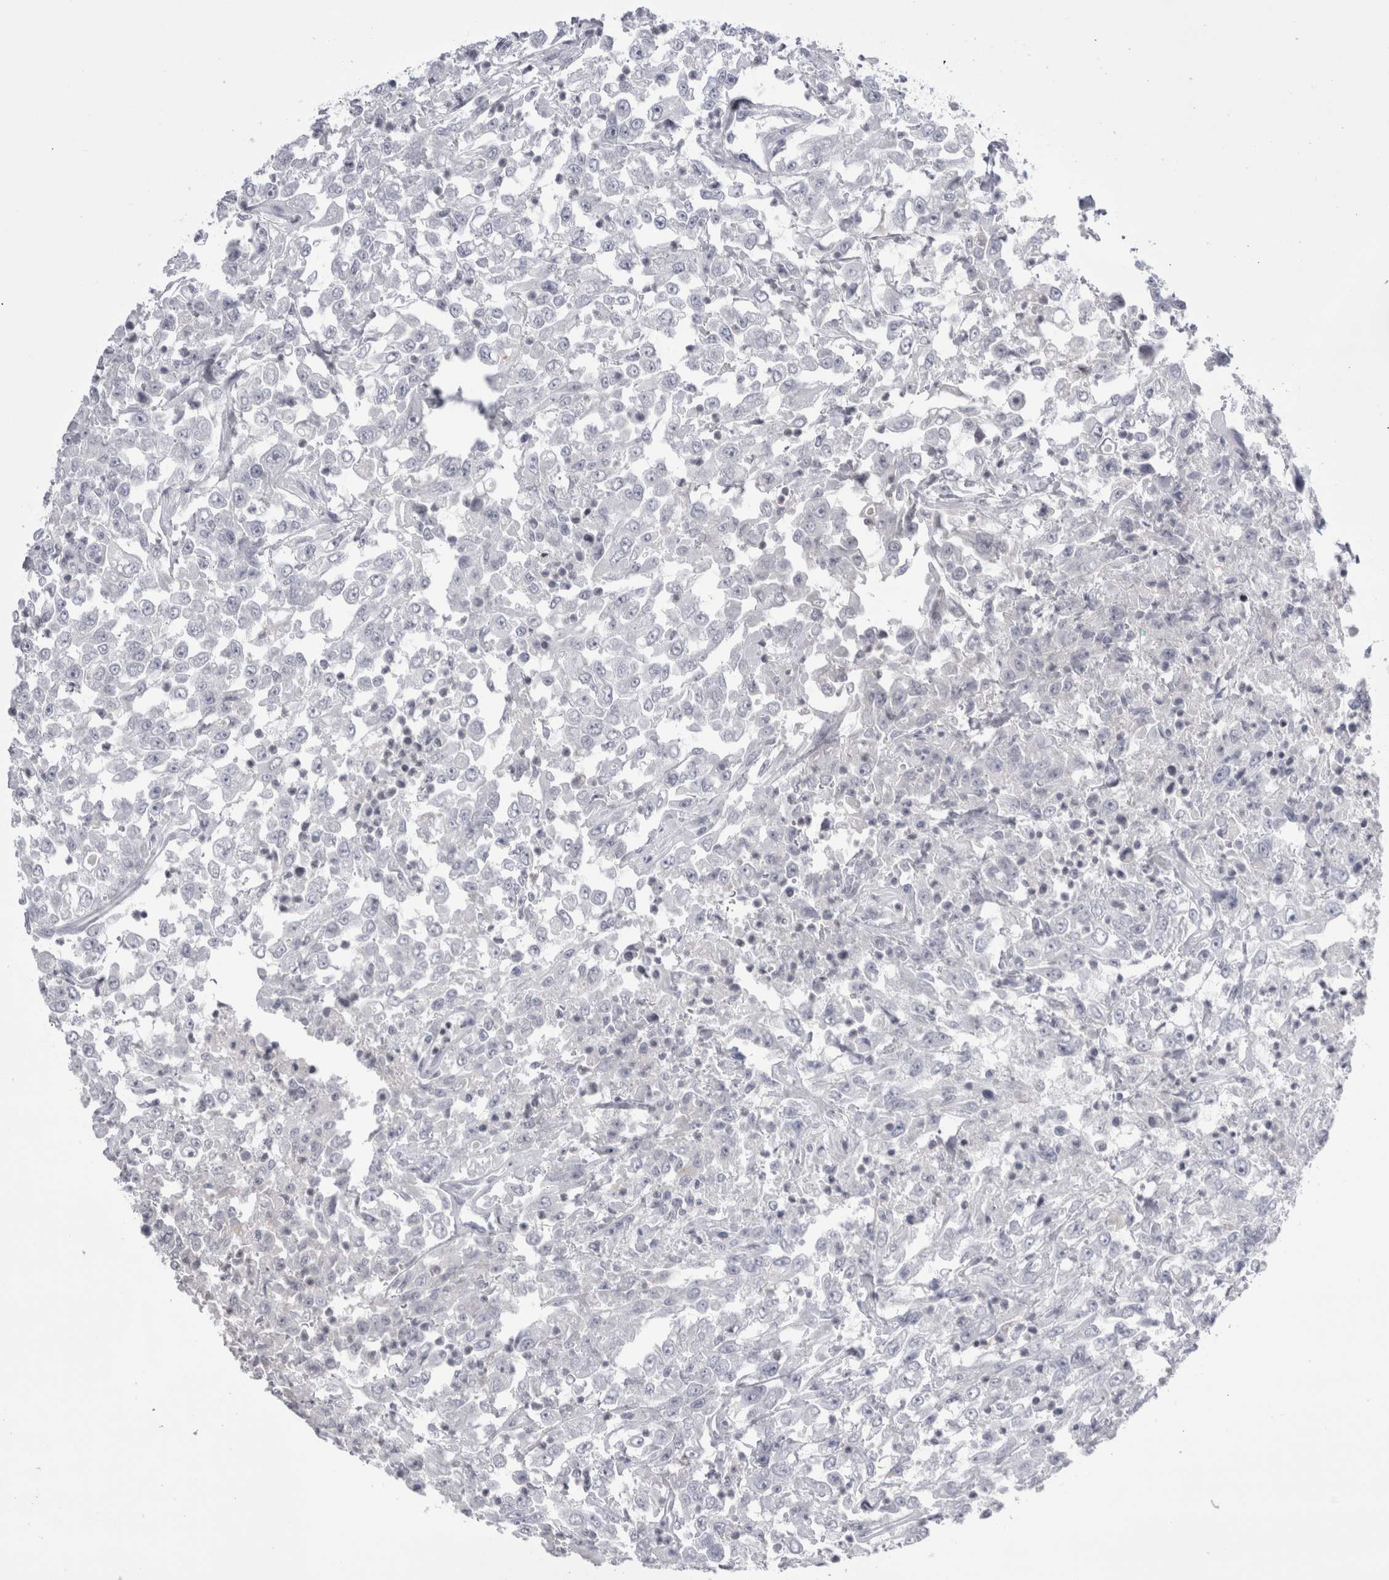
{"staining": {"intensity": "negative", "quantity": "none", "location": "none"}, "tissue": "urothelial cancer", "cell_type": "Tumor cells", "image_type": "cancer", "snomed": [{"axis": "morphology", "description": "Urothelial carcinoma, High grade"}, {"axis": "topography", "description": "Urinary bladder"}], "caption": "DAB immunohistochemical staining of high-grade urothelial carcinoma shows no significant positivity in tumor cells.", "gene": "FNDC8", "patient": {"sex": "male", "age": 46}}